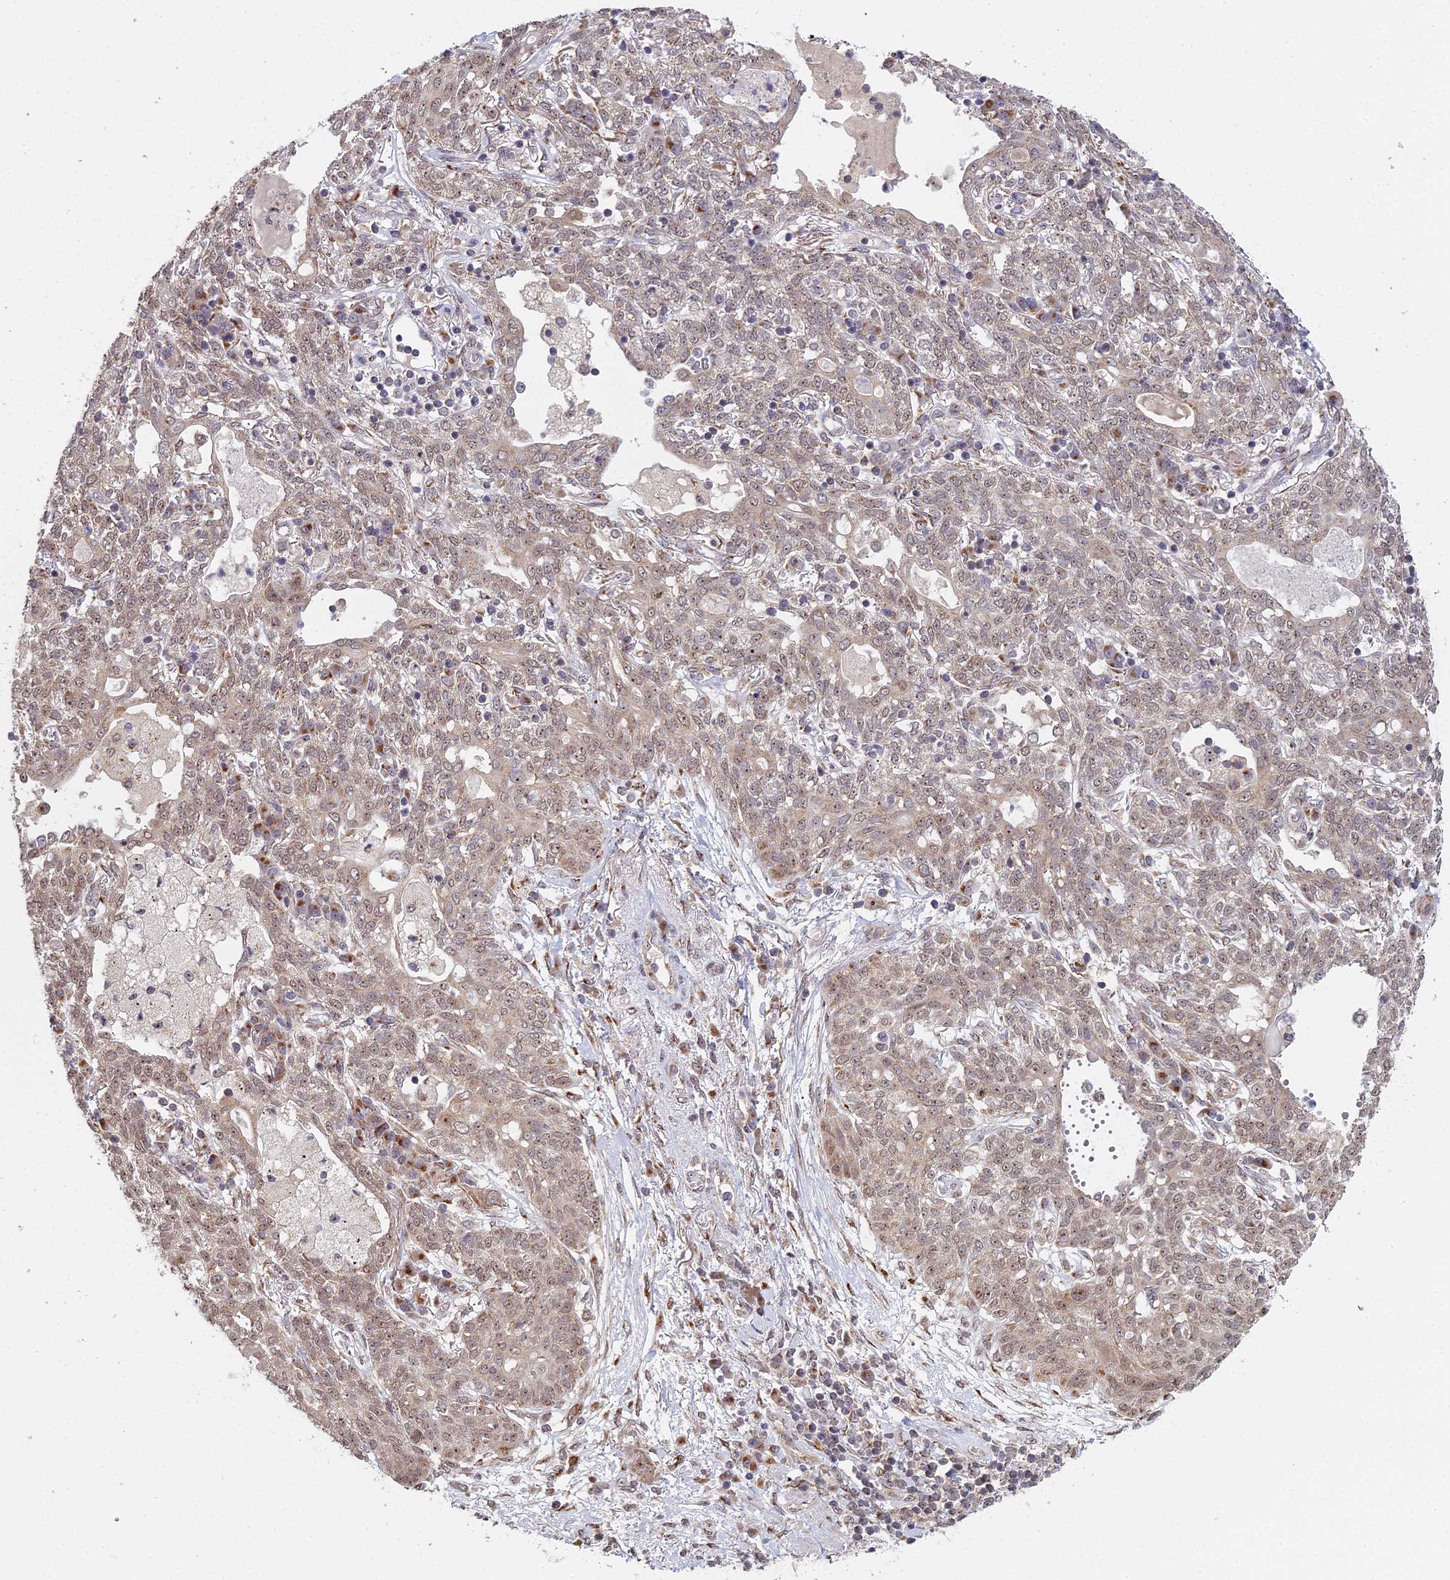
{"staining": {"intensity": "weak", "quantity": "25%-75%", "location": "nuclear"}, "tissue": "lung cancer", "cell_type": "Tumor cells", "image_type": "cancer", "snomed": [{"axis": "morphology", "description": "Squamous cell carcinoma, NOS"}, {"axis": "topography", "description": "Lung"}], "caption": "Lung cancer (squamous cell carcinoma) stained for a protein (brown) exhibits weak nuclear positive staining in about 25%-75% of tumor cells.", "gene": "MEOX1", "patient": {"sex": "female", "age": 70}}